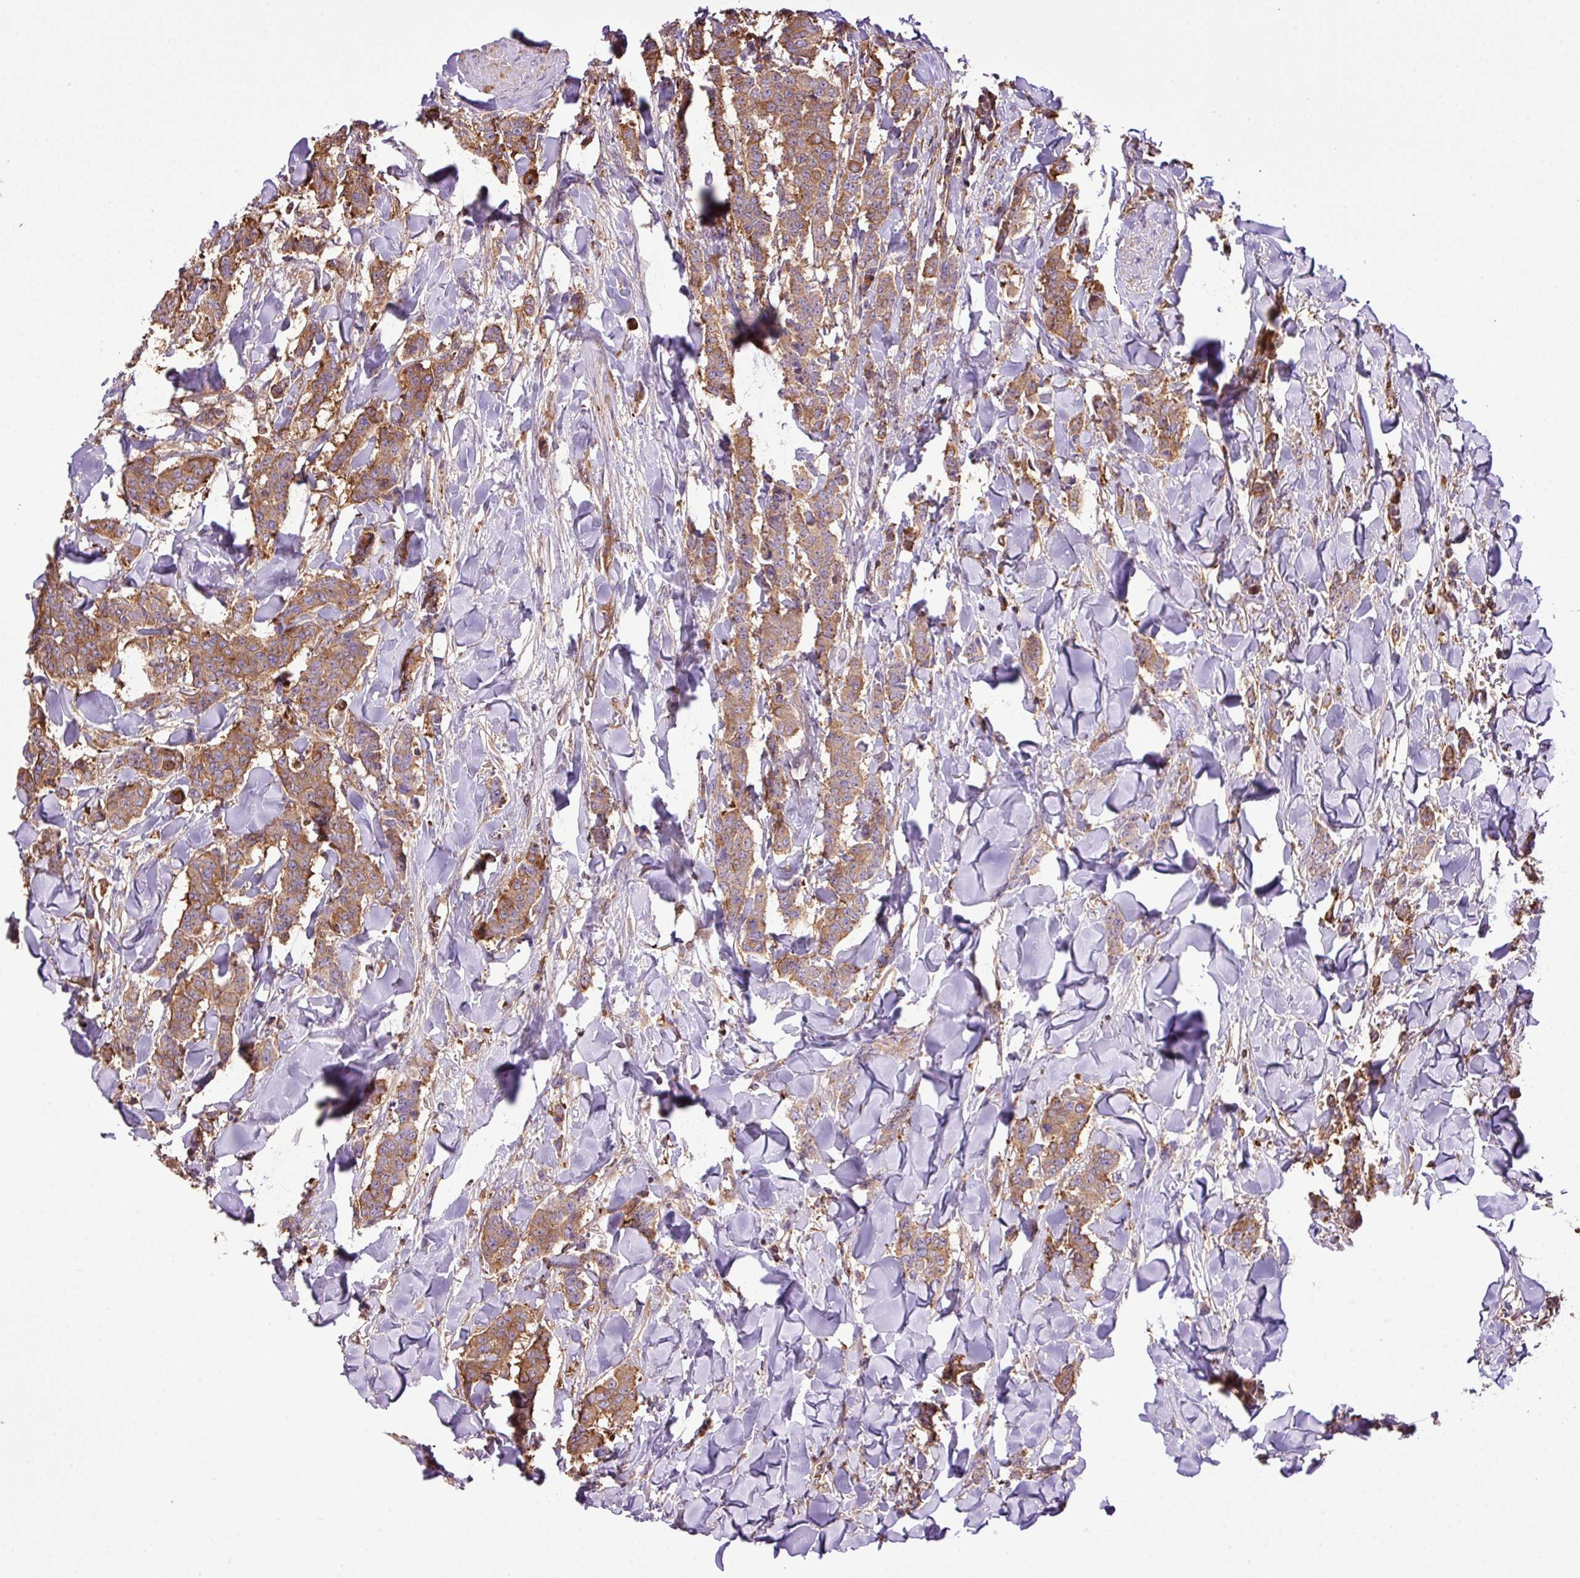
{"staining": {"intensity": "moderate", "quantity": ">75%", "location": "cytoplasmic/membranous"}, "tissue": "breast cancer", "cell_type": "Tumor cells", "image_type": "cancer", "snomed": [{"axis": "morphology", "description": "Duct carcinoma"}, {"axis": "topography", "description": "Breast"}], "caption": "Breast cancer (invasive ductal carcinoma) stained for a protein exhibits moderate cytoplasmic/membranous positivity in tumor cells.", "gene": "PGAP6", "patient": {"sex": "female", "age": 40}}